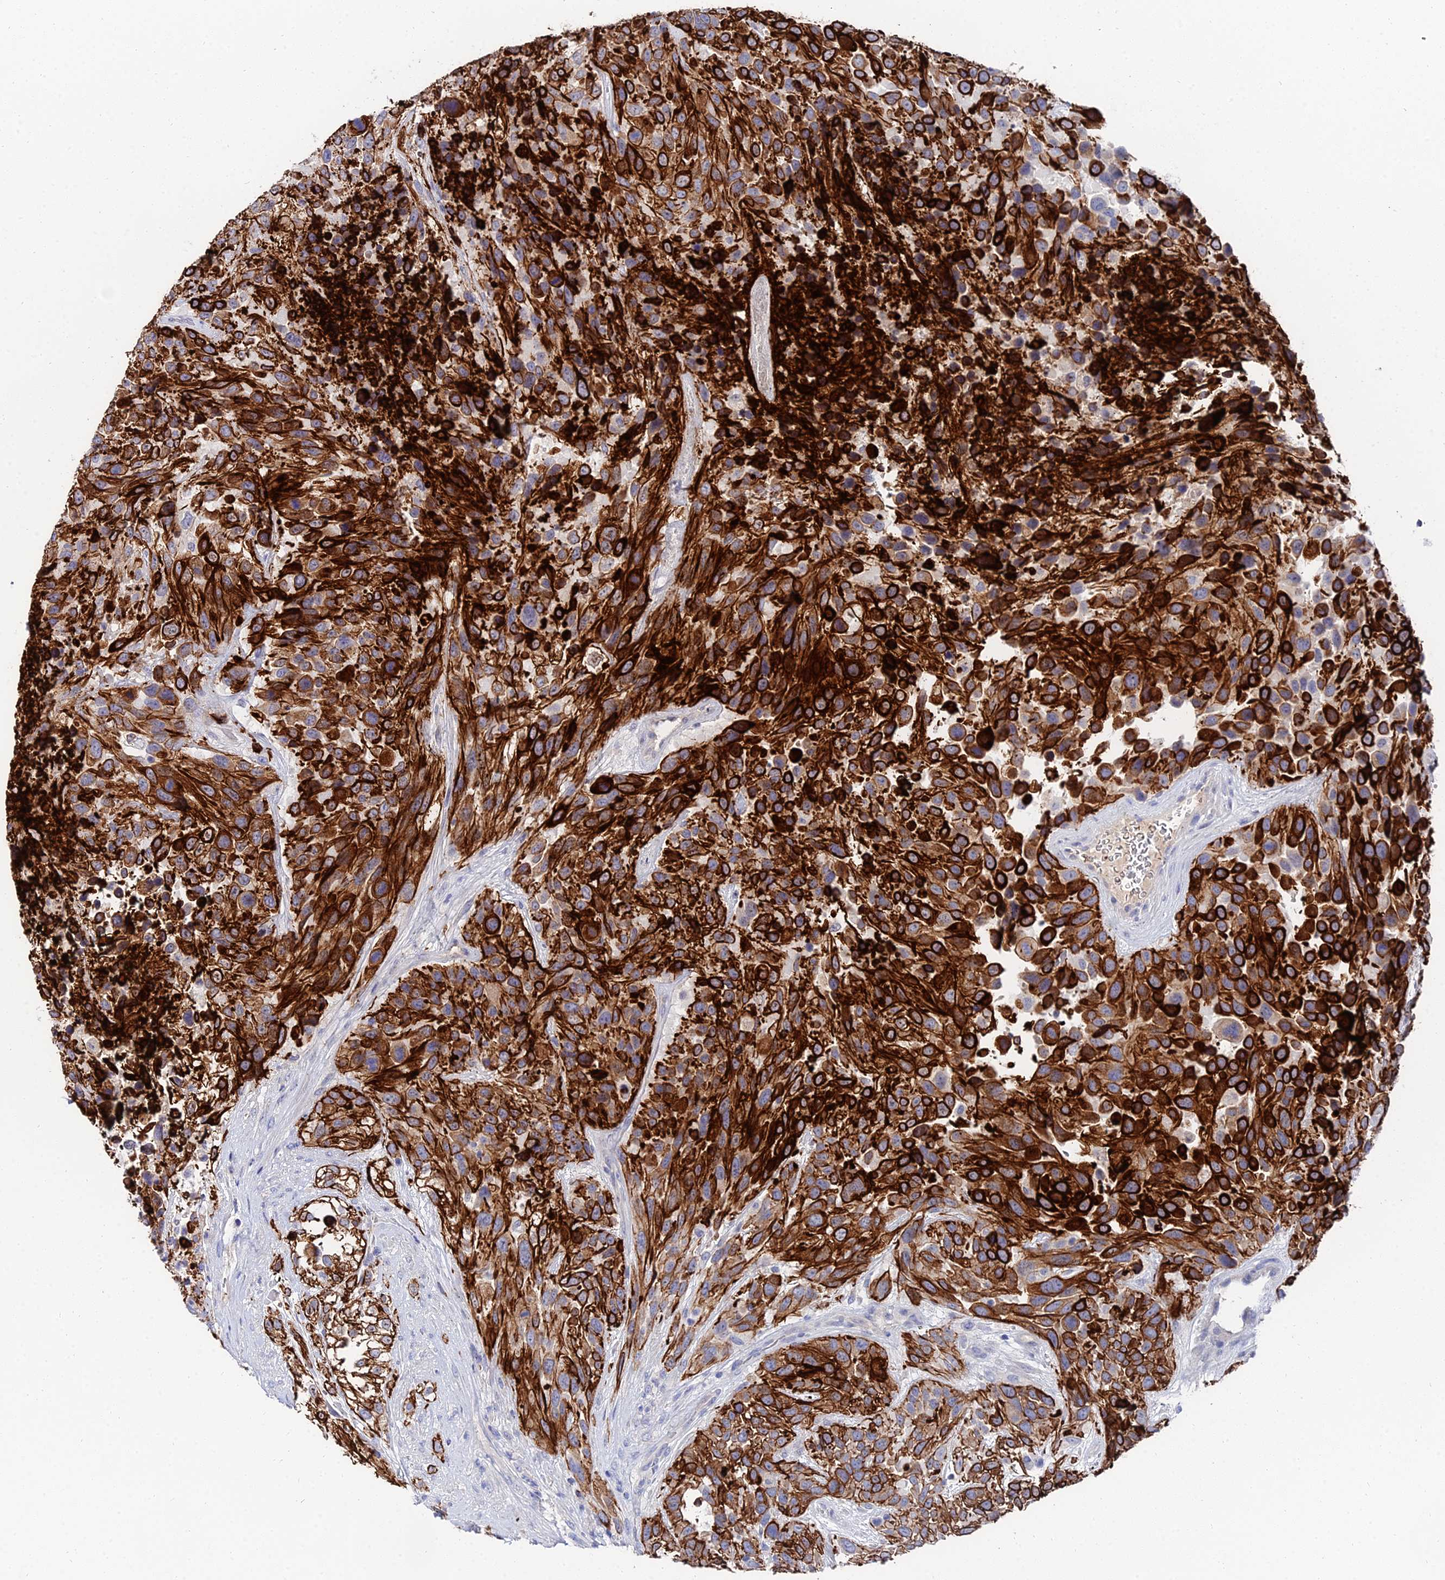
{"staining": {"intensity": "strong", "quantity": ">75%", "location": "cytoplasmic/membranous"}, "tissue": "urothelial cancer", "cell_type": "Tumor cells", "image_type": "cancer", "snomed": [{"axis": "morphology", "description": "Urothelial carcinoma, High grade"}, {"axis": "topography", "description": "Urinary bladder"}], "caption": "Immunohistochemical staining of urothelial carcinoma (high-grade) shows high levels of strong cytoplasmic/membranous protein staining in approximately >75% of tumor cells.", "gene": "KRT17", "patient": {"sex": "female", "age": 70}}